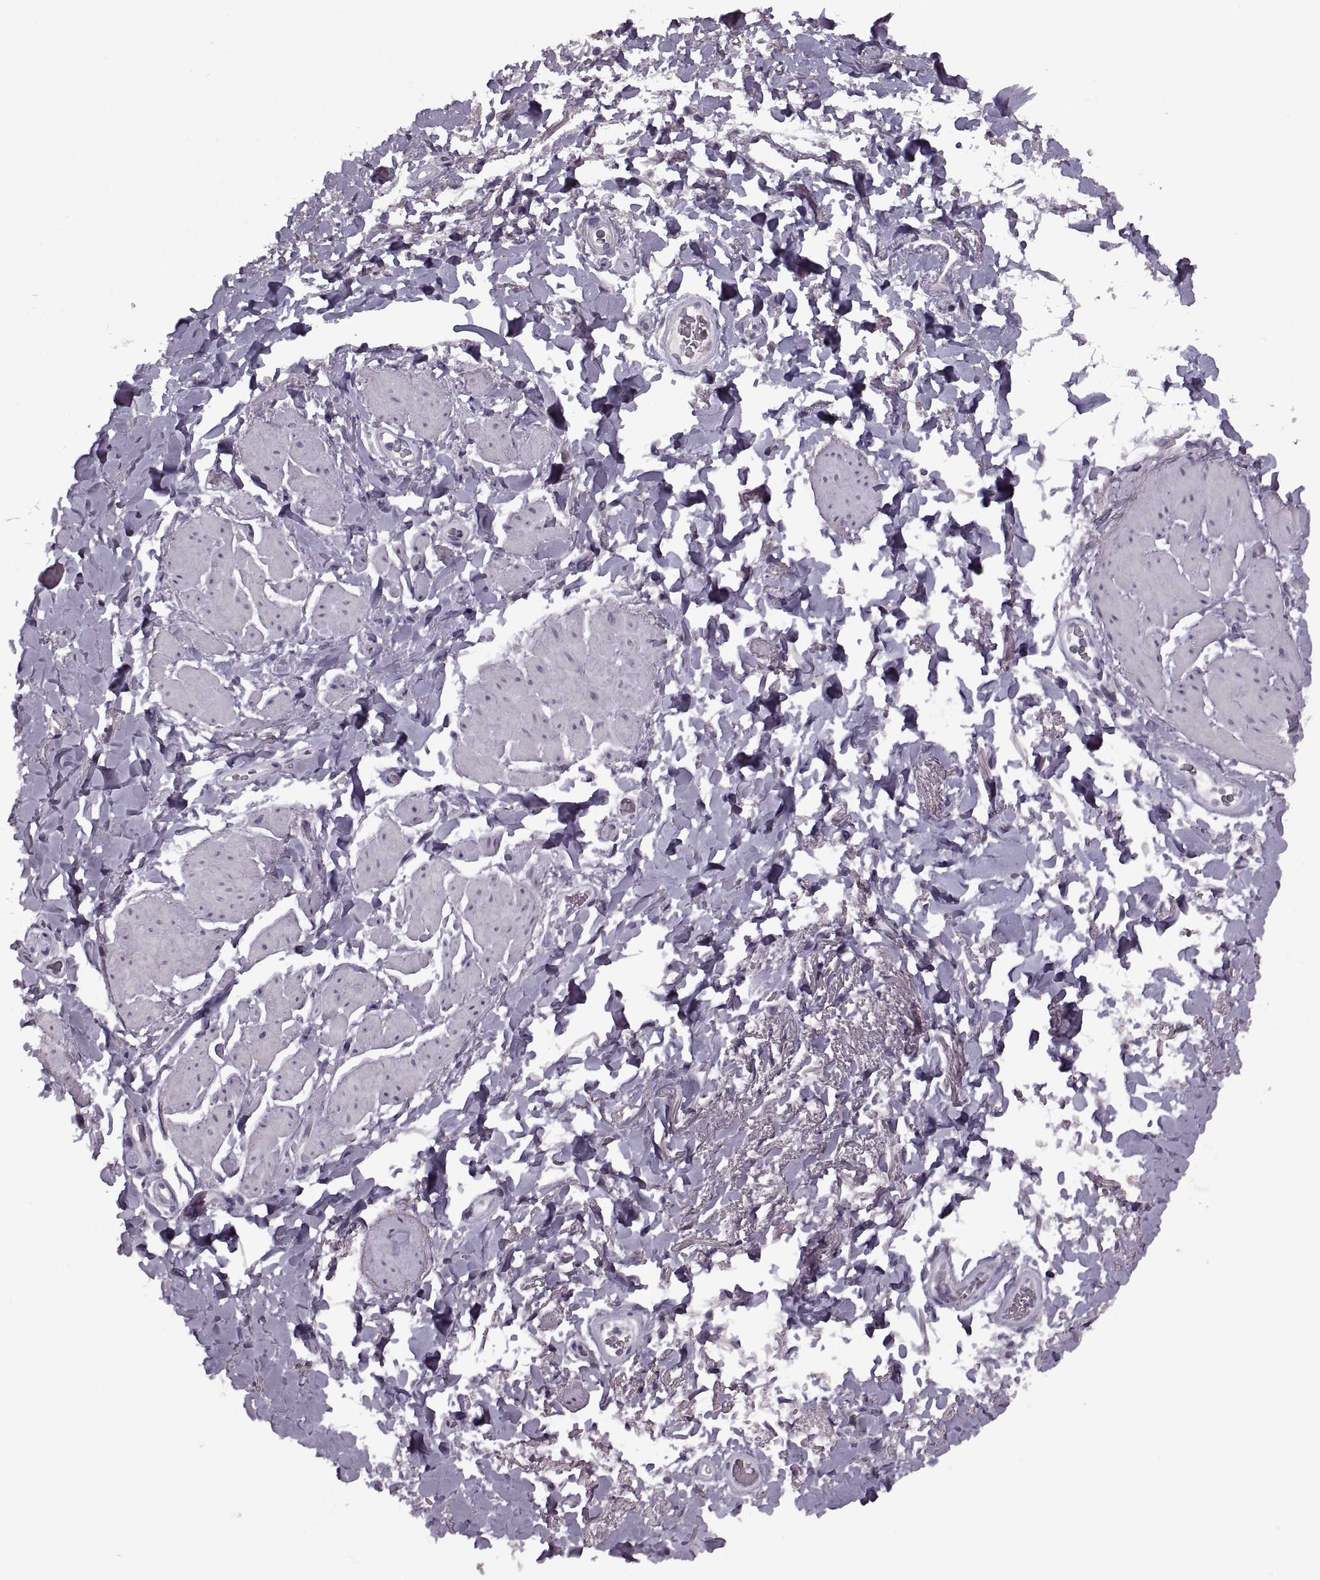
{"staining": {"intensity": "negative", "quantity": "none", "location": "none"}, "tissue": "adipose tissue", "cell_type": "Adipocytes", "image_type": "normal", "snomed": [{"axis": "morphology", "description": "Normal tissue, NOS"}, {"axis": "topography", "description": "Anal"}, {"axis": "topography", "description": "Peripheral nerve tissue"}], "caption": "This is an immunohistochemistry image of unremarkable human adipose tissue. There is no expression in adipocytes.", "gene": "PAGE2B", "patient": {"sex": "male", "age": 53}}